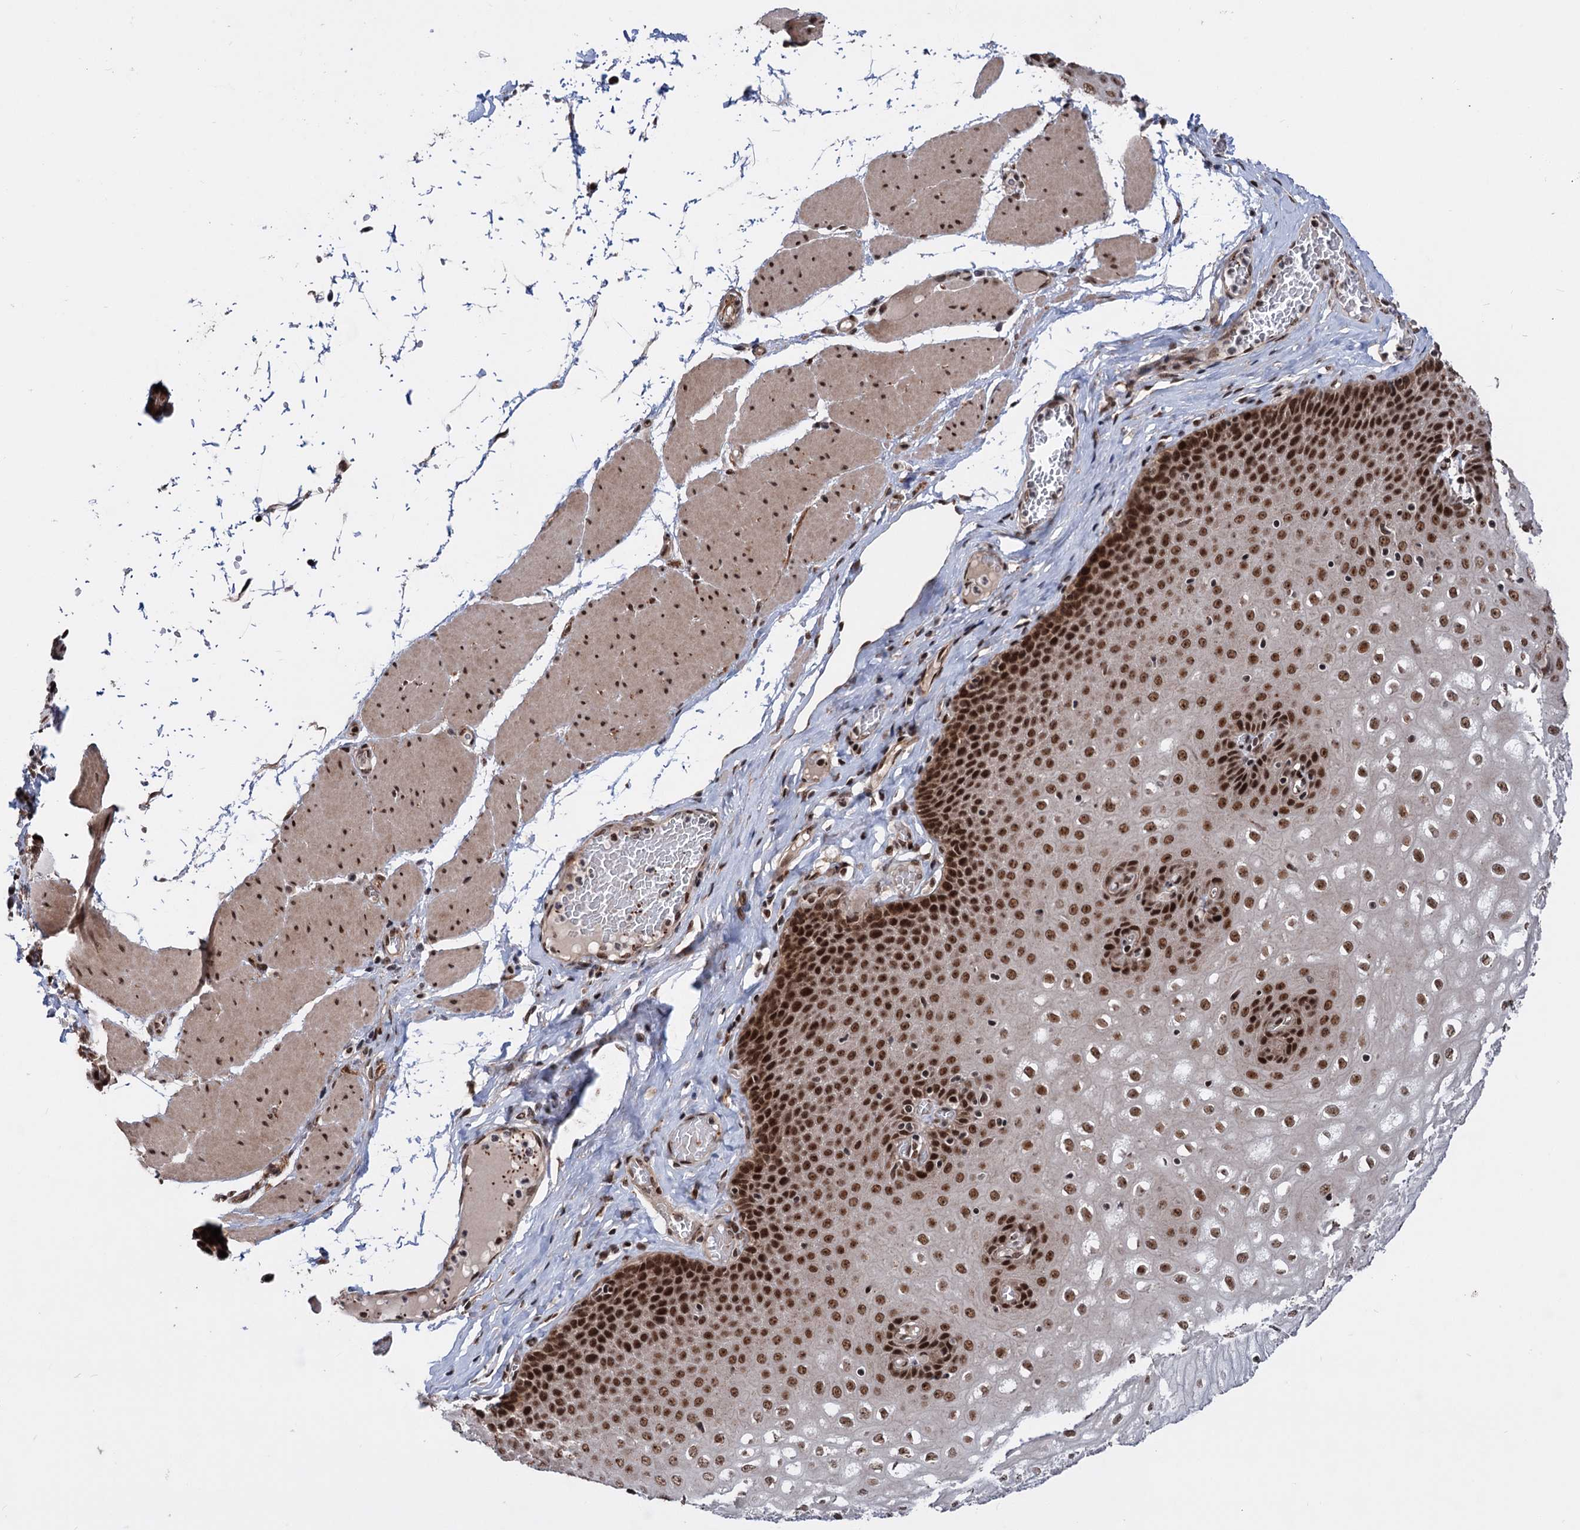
{"staining": {"intensity": "strong", "quantity": ">75%", "location": "nuclear"}, "tissue": "esophagus", "cell_type": "Squamous epithelial cells", "image_type": "normal", "snomed": [{"axis": "morphology", "description": "Normal tissue, NOS"}, {"axis": "topography", "description": "Esophagus"}], "caption": "This is a micrograph of IHC staining of unremarkable esophagus, which shows strong staining in the nuclear of squamous epithelial cells.", "gene": "MAML1", "patient": {"sex": "male", "age": 60}}